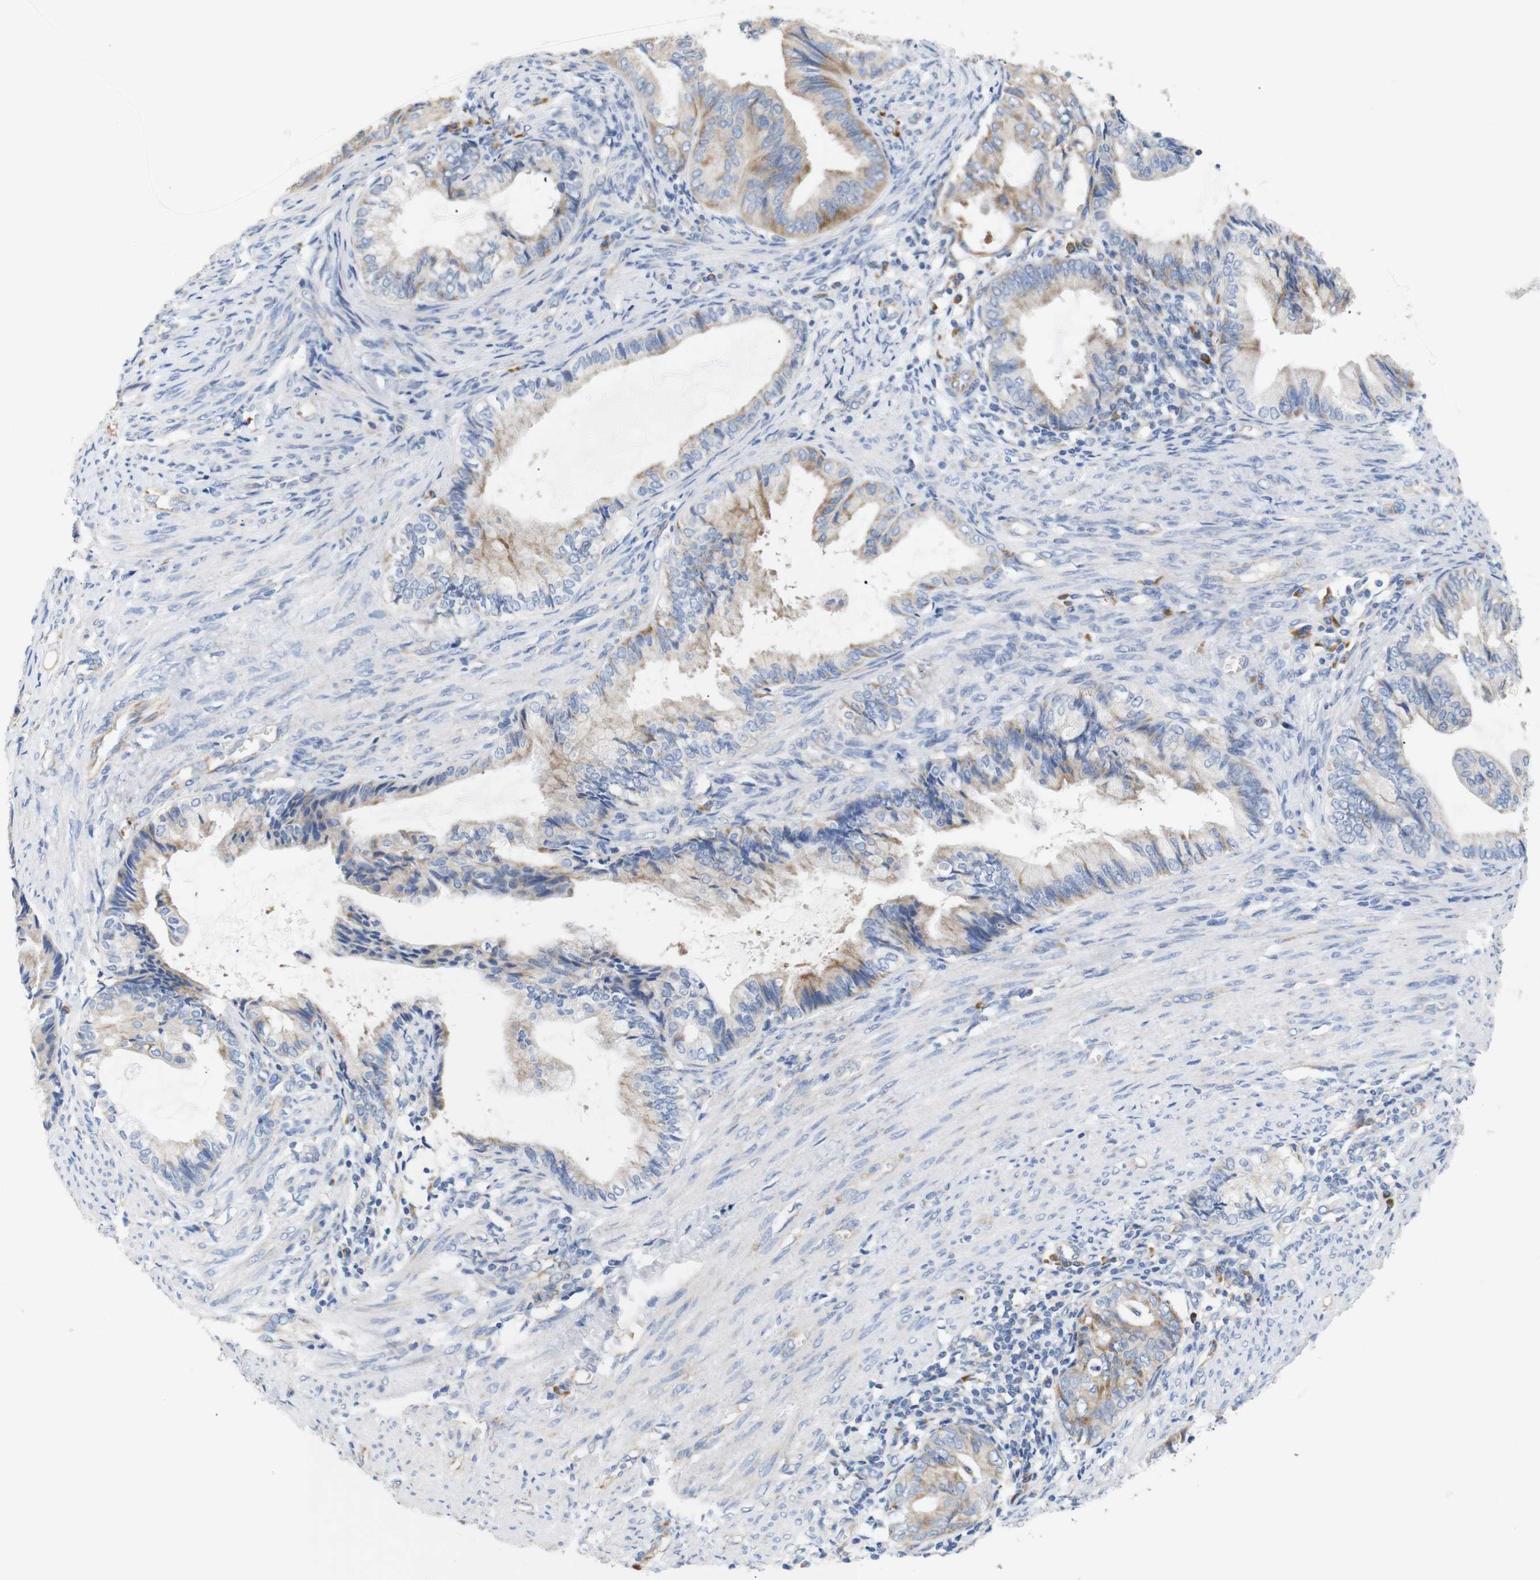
{"staining": {"intensity": "moderate", "quantity": "25%-75%", "location": "cytoplasmic/membranous"}, "tissue": "endometrial cancer", "cell_type": "Tumor cells", "image_type": "cancer", "snomed": [{"axis": "morphology", "description": "Adenocarcinoma, NOS"}, {"axis": "topography", "description": "Endometrium"}], "caption": "IHC image of human endometrial cancer stained for a protein (brown), which exhibits medium levels of moderate cytoplasmic/membranous staining in about 25%-75% of tumor cells.", "gene": "TRIM5", "patient": {"sex": "female", "age": 86}}